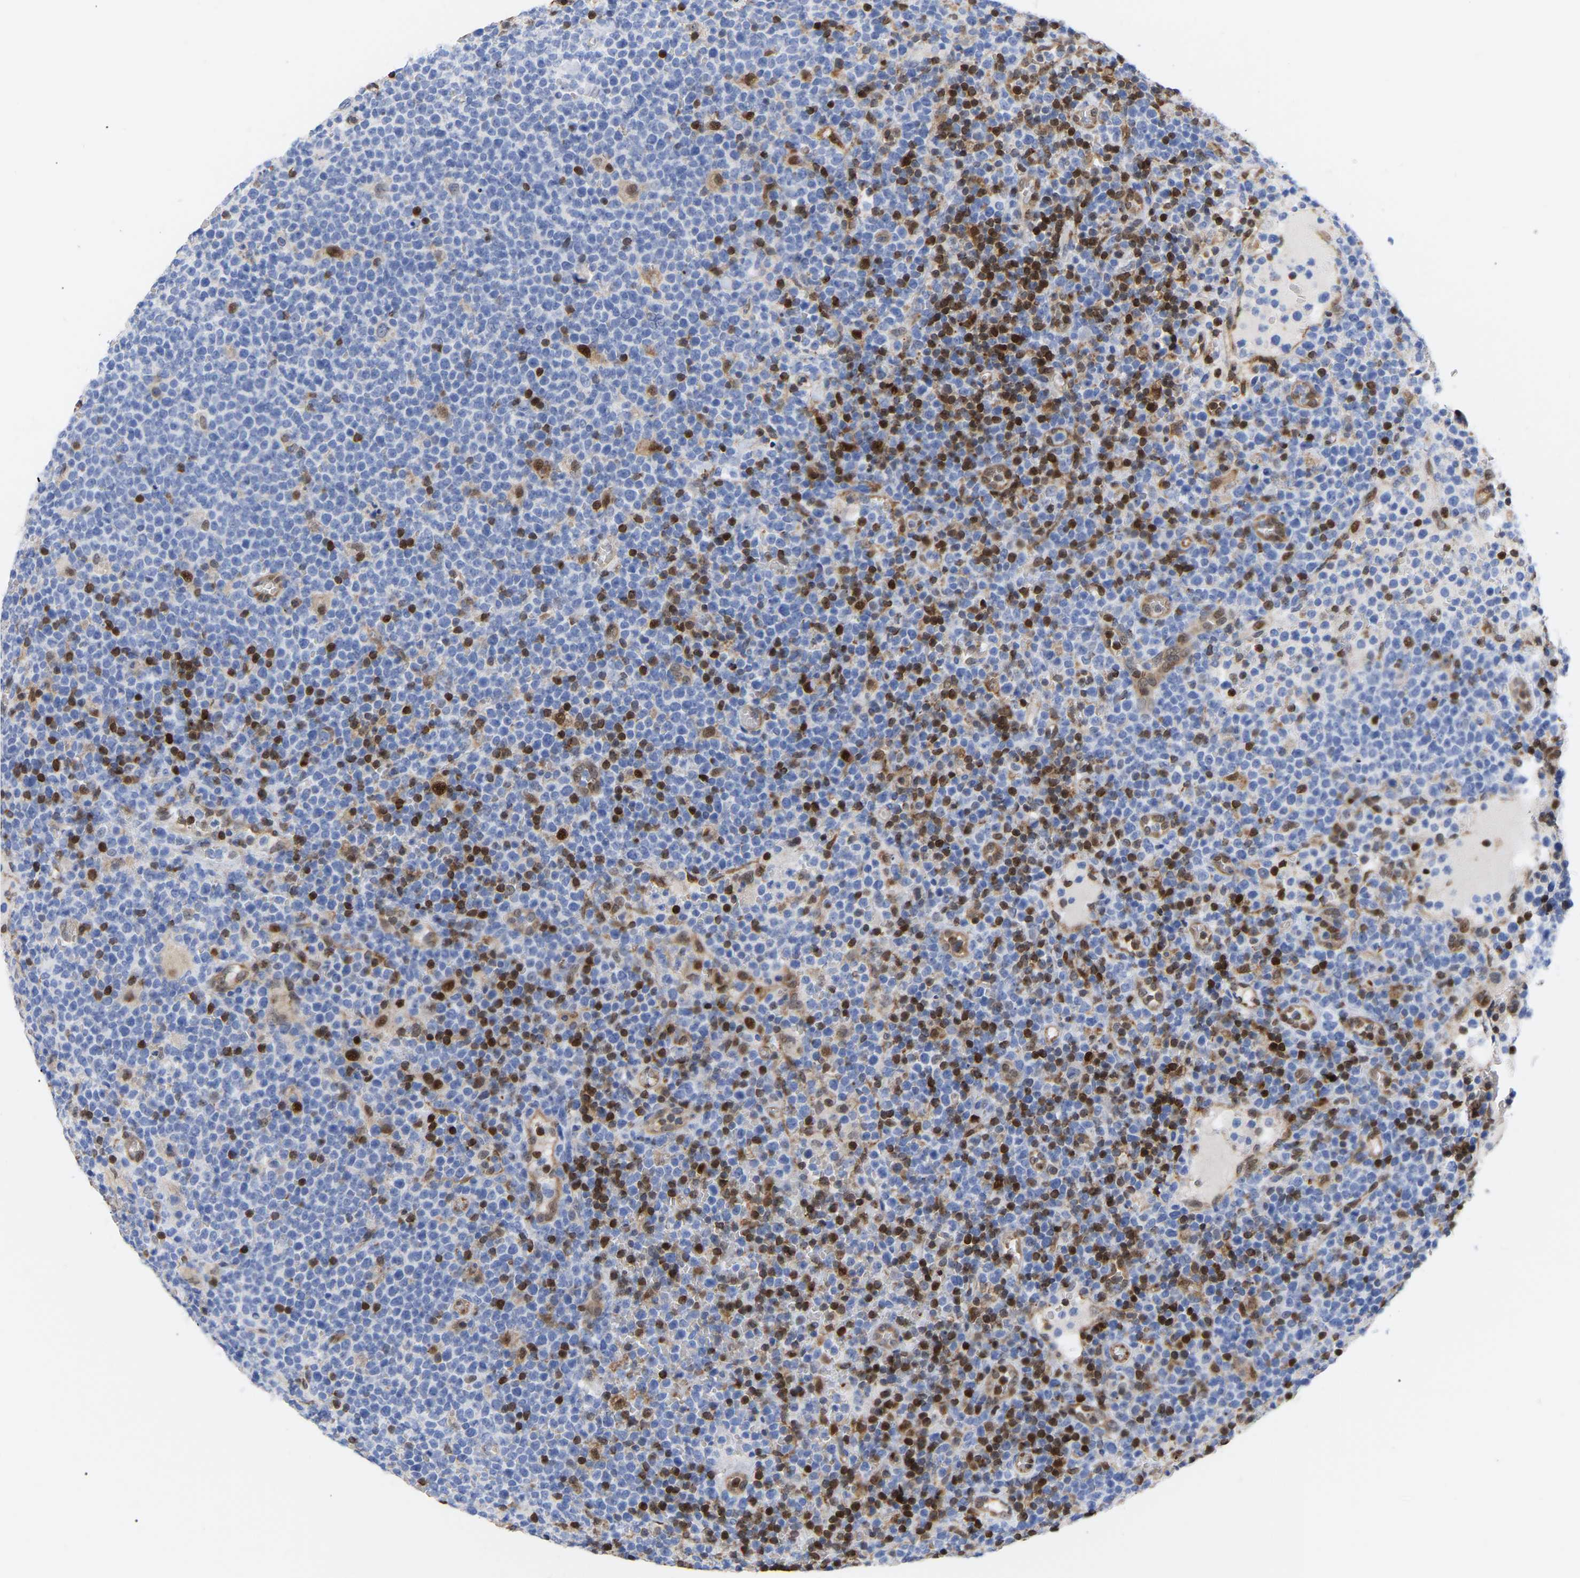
{"staining": {"intensity": "negative", "quantity": "none", "location": "none"}, "tissue": "lymphoma", "cell_type": "Tumor cells", "image_type": "cancer", "snomed": [{"axis": "morphology", "description": "Malignant lymphoma, non-Hodgkin's type, High grade"}, {"axis": "topography", "description": "Lymph node"}], "caption": "High magnification brightfield microscopy of high-grade malignant lymphoma, non-Hodgkin's type stained with DAB (3,3'-diaminobenzidine) (brown) and counterstained with hematoxylin (blue): tumor cells show no significant staining.", "gene": "GIMAP4", "patient": {"sex": "male", "age": 61}}